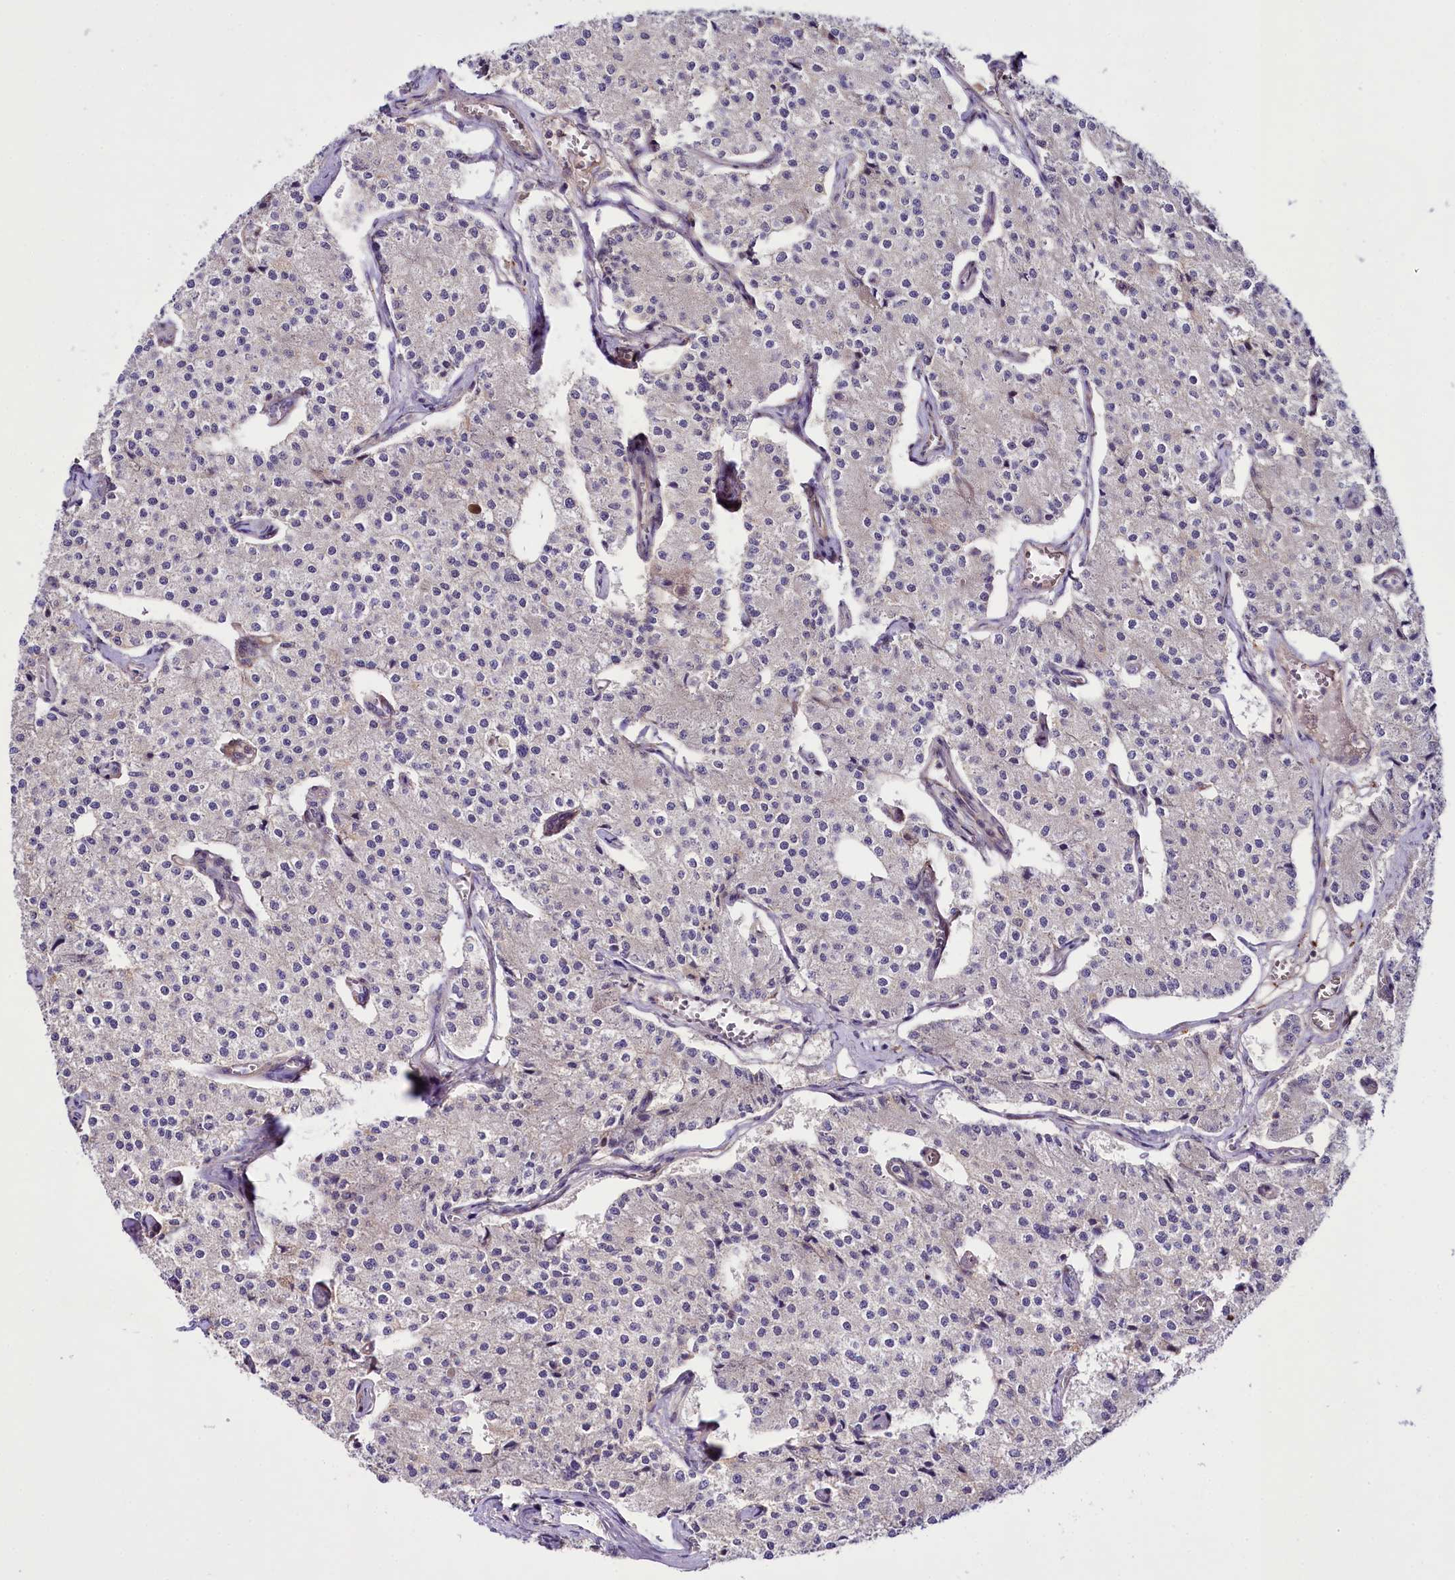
{"staining": {"intensity": "negative", "quantity": "none", "location": "none"}, "tissue": "carcinoid", "cell_type": "Tumor cells", "image_type": "cancer", "snomed": [{"axis": "morphology", "description": "Carcinoid, malignant, NOS"}, {"axis": "topography", "description": "Colon"}], "caption": "Carcinoid (malignant) stained for a protein using immunohistochemistry exhibits no positivity tumor cells.", "gene": "PHLDB1", "patient": {"sex": "female", "age": 52}}